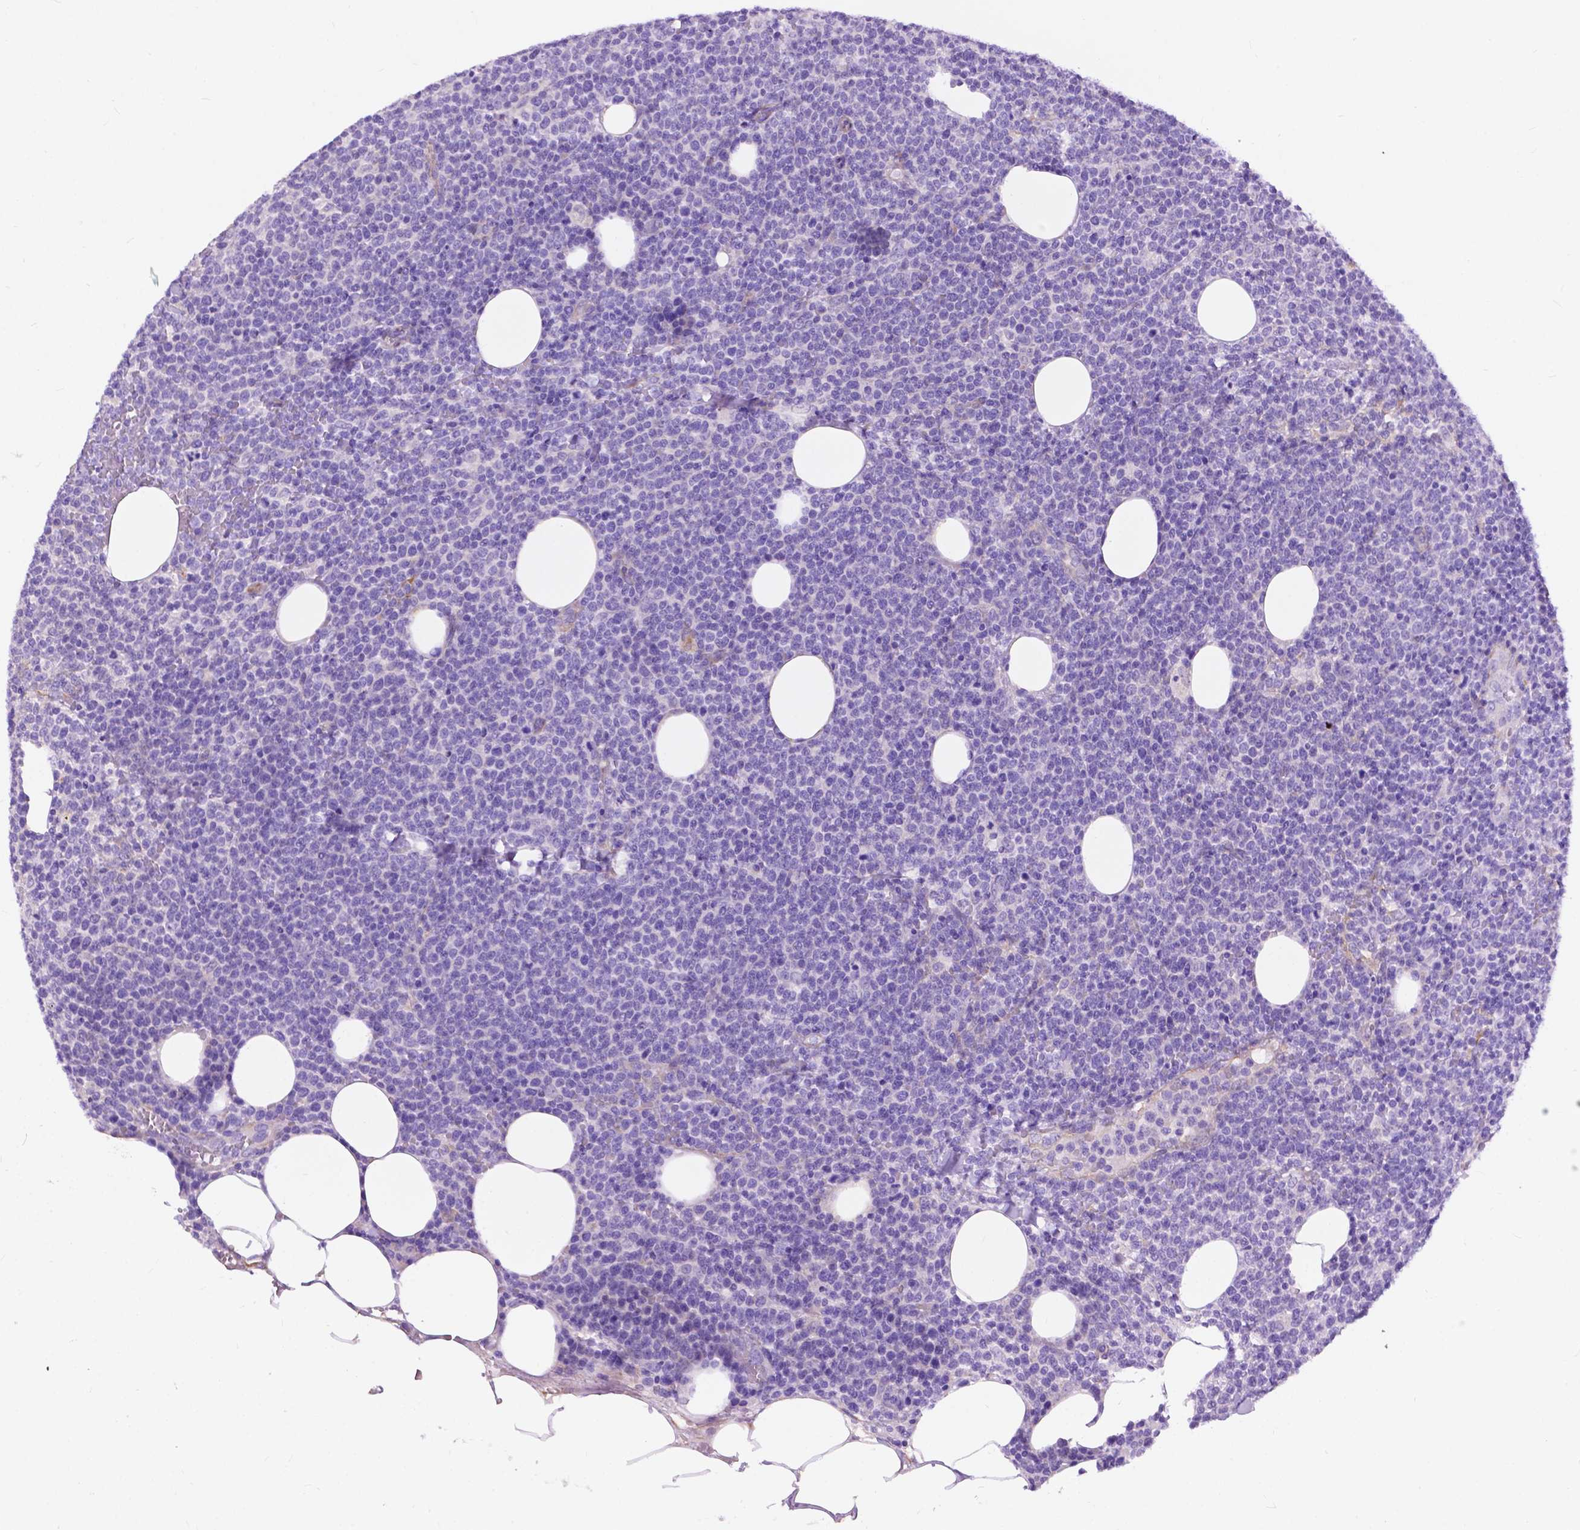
{"staining": {"intensity": "negative", "quantity": "none", "location": "none"}, "tissue": "lymphoma", "cell_type": "Tumor cells", "image_type": "cancer", "snomed": [{"axis": "morphology", "description": "Malignant lymphoma, non-Hodgkin's type, High grade"}, {"axis": "topography", "description": "Lymph node"}], "caption": "Tumor cells show no significant protein positivity in lymphoma.", "gene": "PCDHA12", "patient": {"sex": "male", "age": 61}}